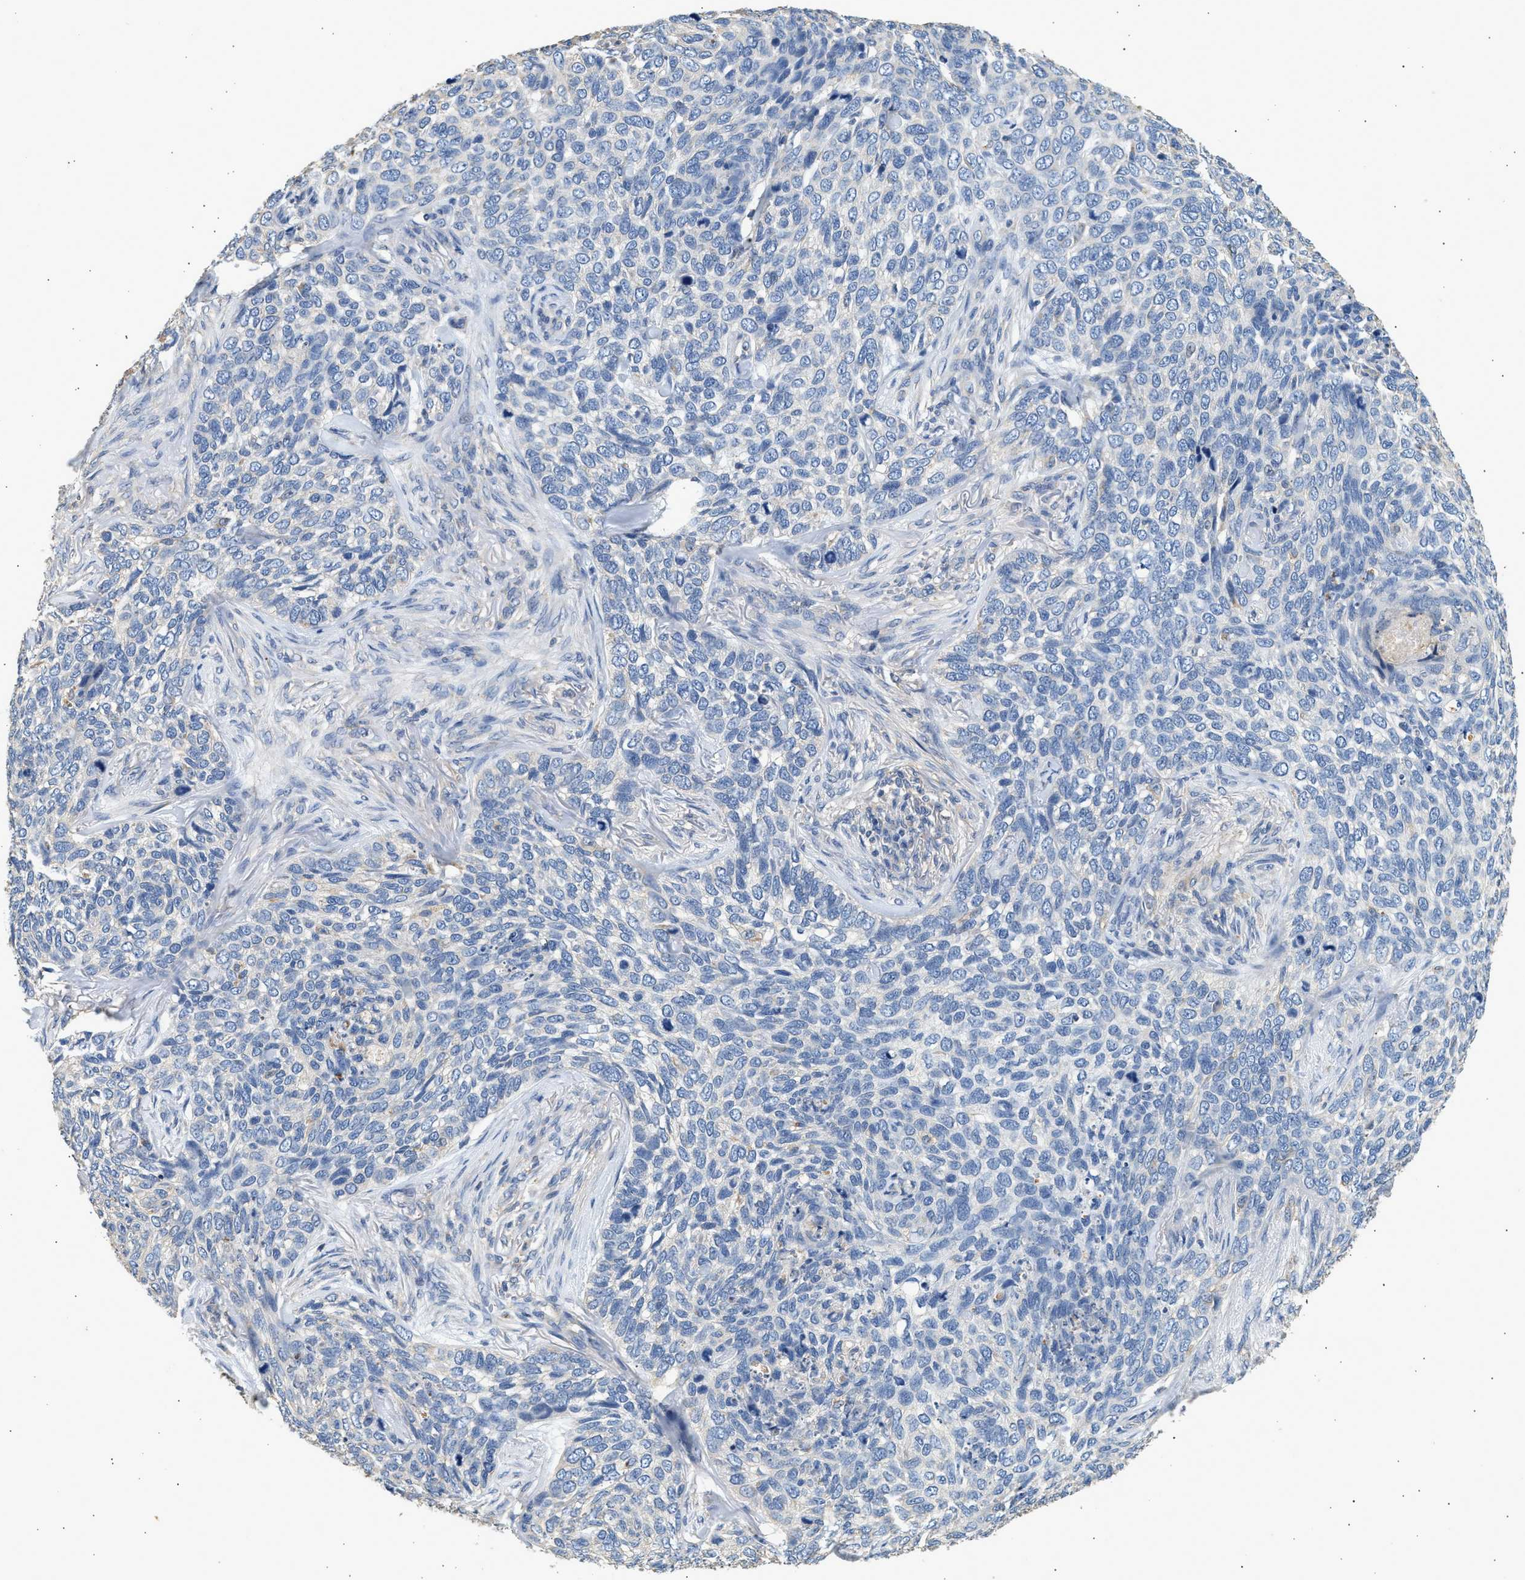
{"staining": {"intensity": "negative", "quantity": "none", "location": "none"}, "tissue": "skin cancer", "cell_type": "Tumor cells", "image_type": "cancer", "snomed": [{"axis": "morphology", "description": "Basal cell carcinoma"}, {"axis": "topography", "description": "Skin"}], "caption": "A micrograph of basal cell carcinoma (skin) stained for a protein reveals no brown staining in tumor cells.", "gene": "WDR31", "patient": {"sex": "female", "age": 64}}